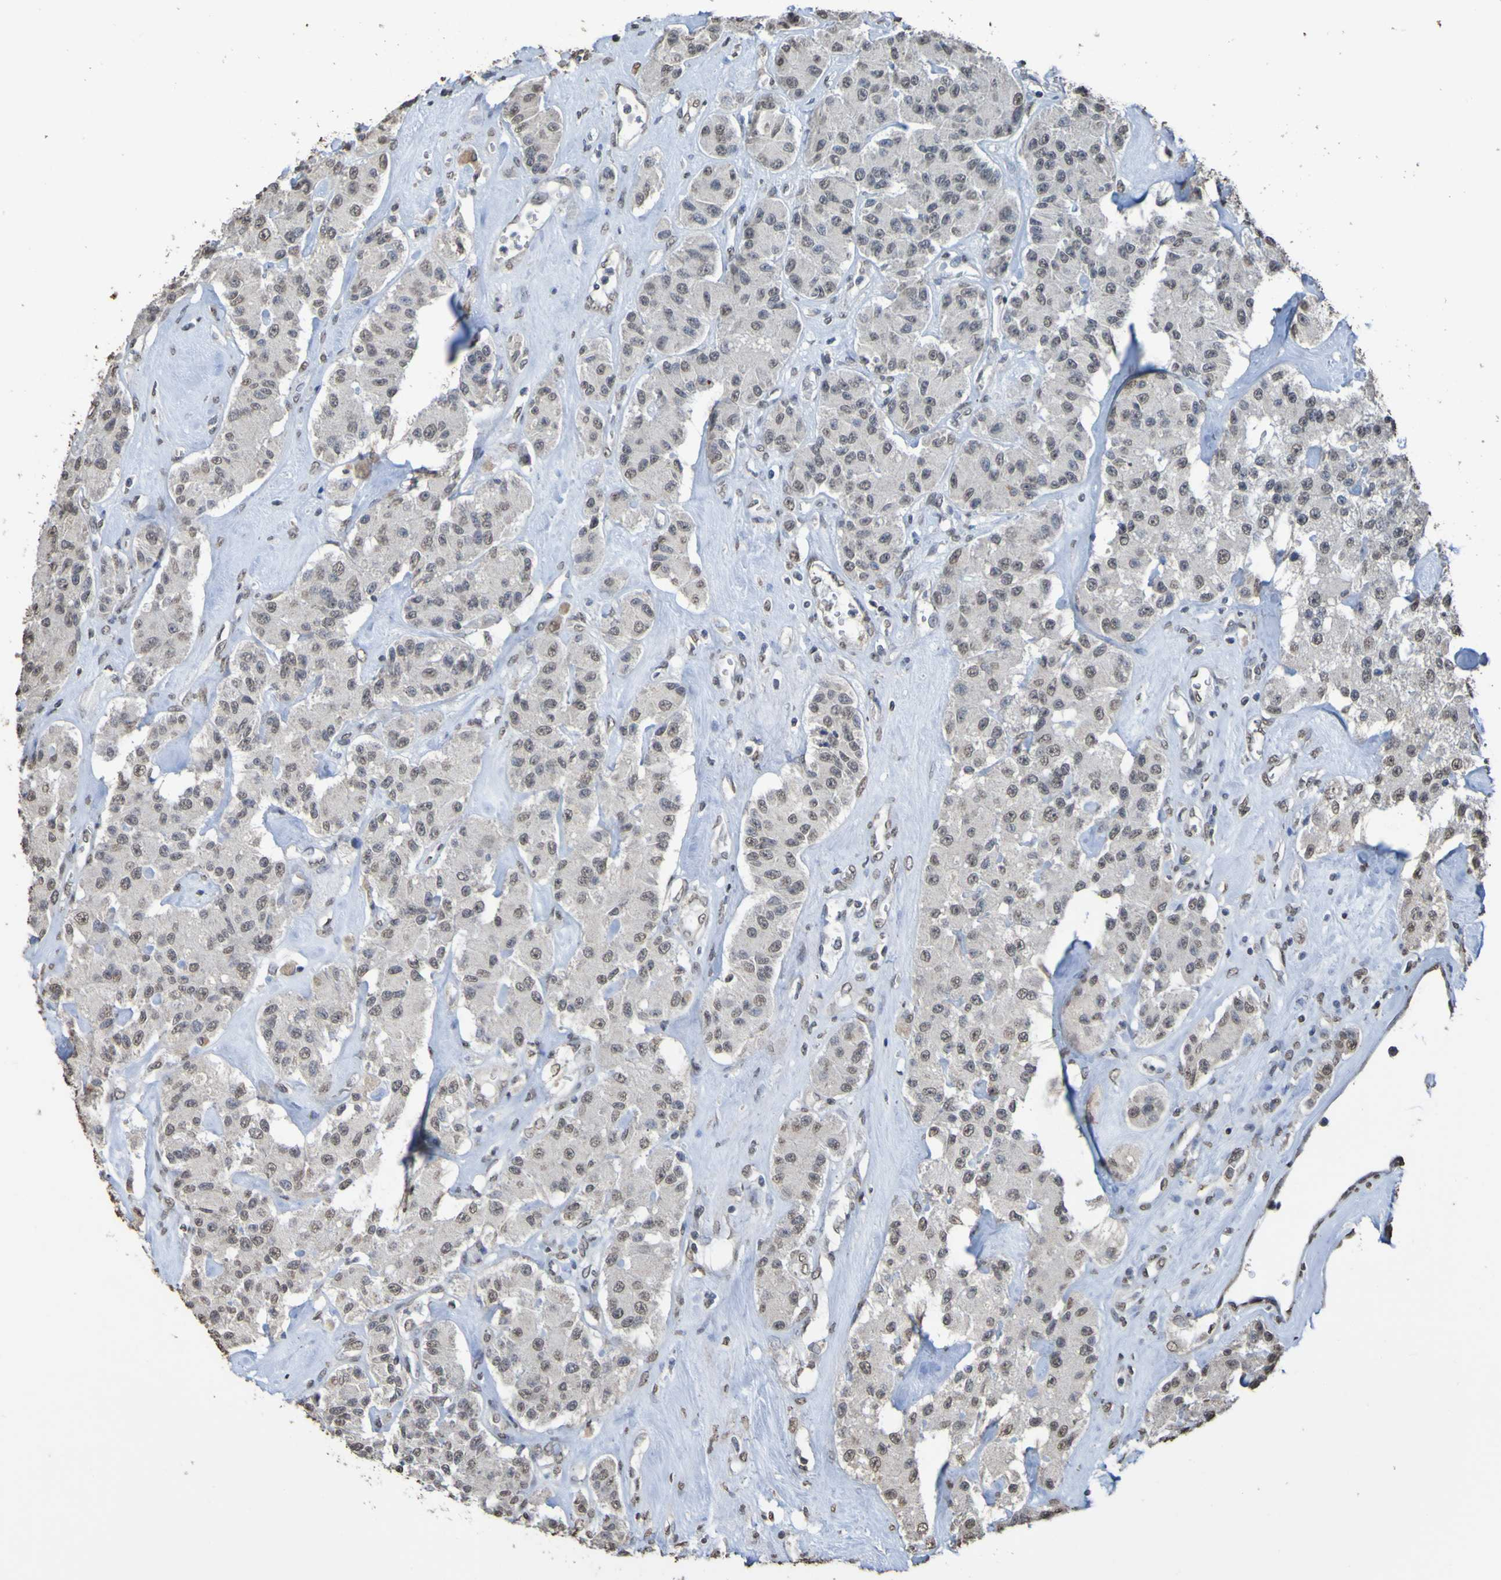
{"staining": {"intensity": "weak", "quantity": "25%-75%", "location": "nuclear"}, "tissue": "carcinoid", "cell_type": "Tumor cells", "image_type": "cancer", "snomed": [{"axis": "morphology", "description": "Carcinoid, malignant, NOS"}, {"axis": "topography", "description": "Pancreas"}], "caption": "Immunohistochemical staining of carcinoid displays weak nuclear protein positivity in approximately 25%-75% of tumor cells.", "gene": "ALKBH2", "patient": {"sex": "male", "age": 41}}